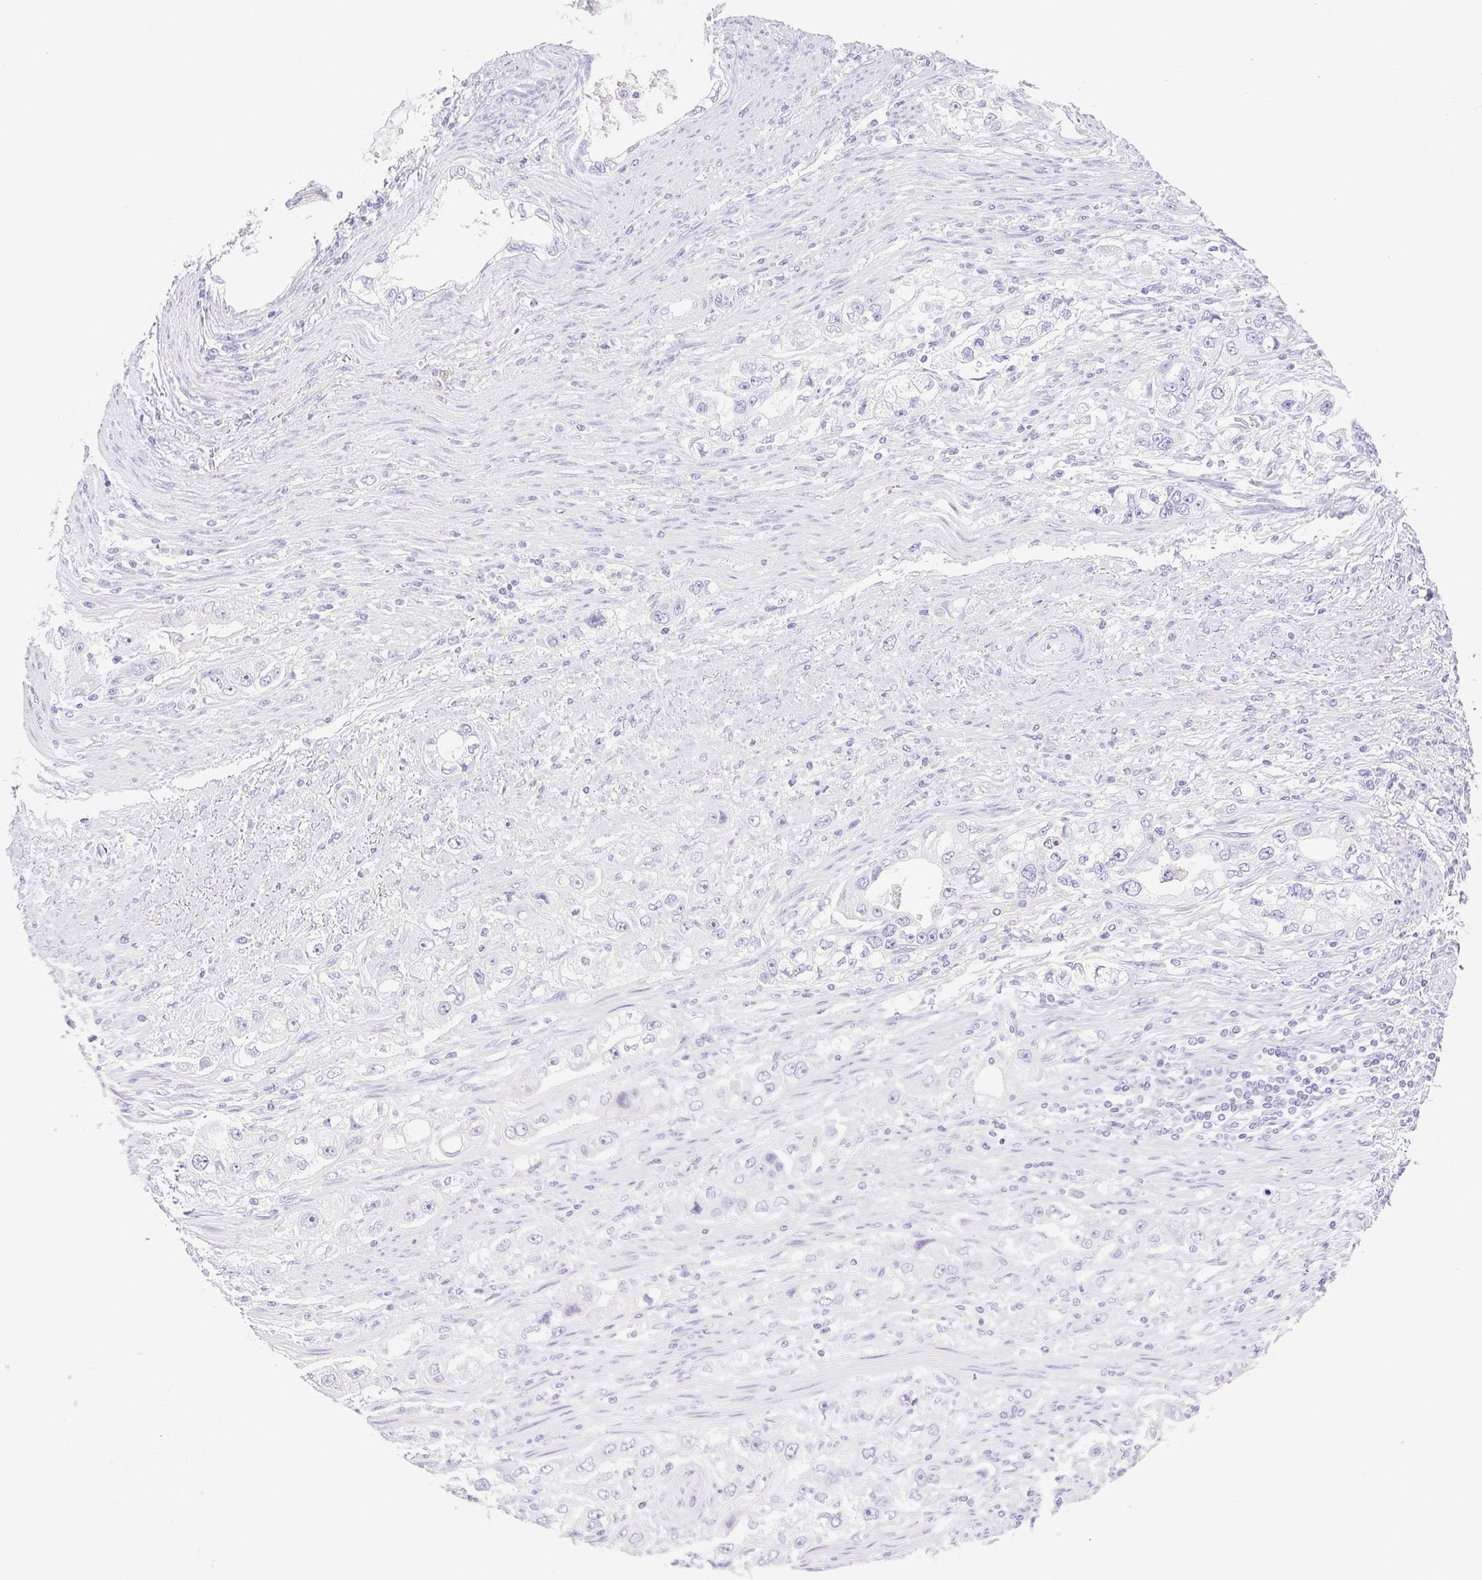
{"staining": {"intensity": "negative", "quantity": "none", "location": "none"}, "tissue": "stomach cancer", "cell_type": "Tumor cells", "image_type": "cancer", "snomed": [{"axis": "morphology", "description": "Adenocarcinoma, NOS"}, {"axis": "topography", "description": "Stomach, lower"}], "caption": "Tumor cells are negative for brown protein staining in adenocarcinoma (stomach).", "gene": "HLA-G", "patient": {"sex": "female", "age": 93}}